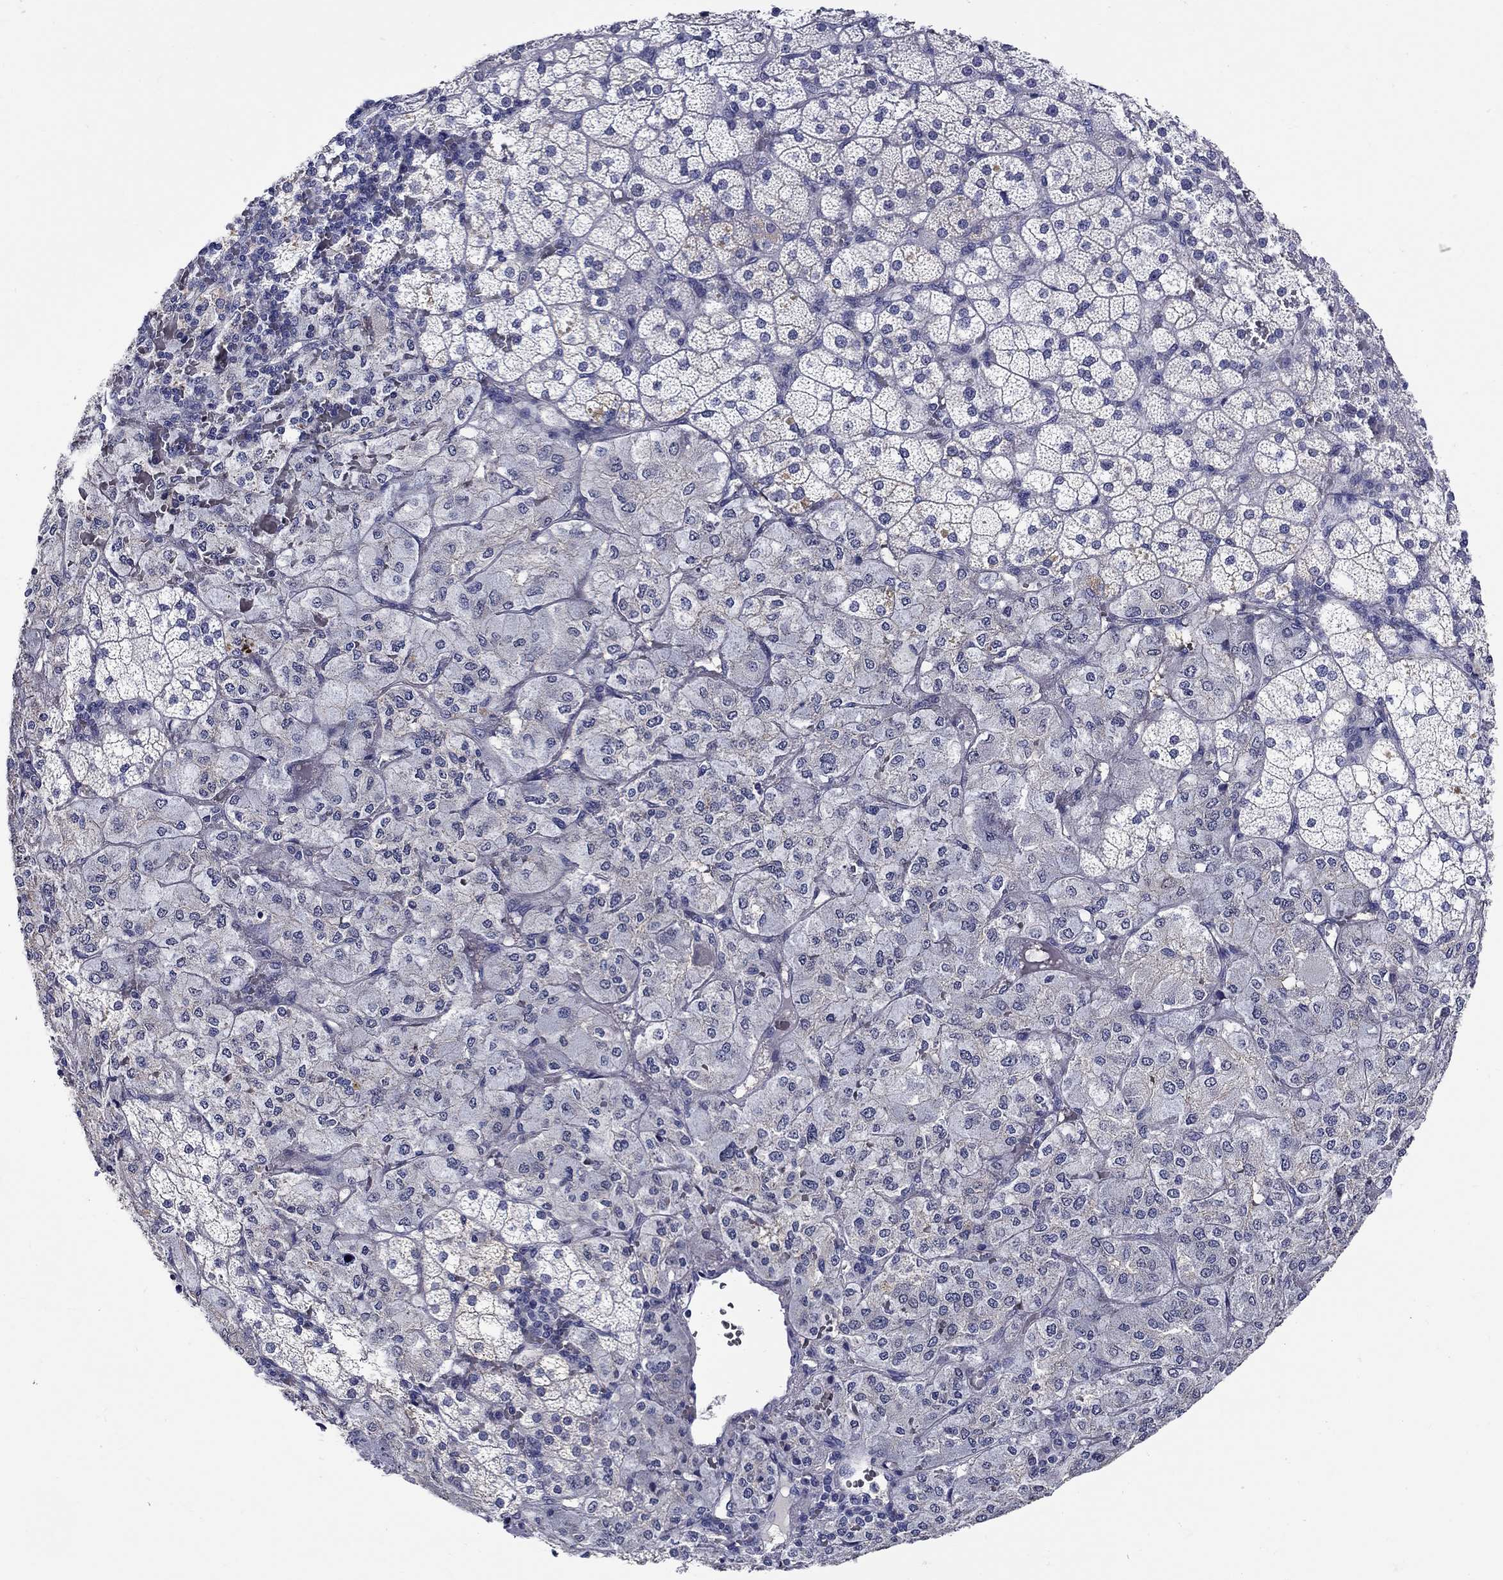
{"staining": {"intensity": "moderate", "quantity": "<25%", "location": "cytoplasmic/membranous"}, "tissue": "adrenal gland", "cell_type": "Glandular cells", "image_type": "normal", "snomed": [{"axis": "morphology", "description": "Normal tissue, NOS"}, {"axis": "topography", "description": "Adrenal gland"}], "caption": "Adrenal gland stained with DAB (3,3'-diaminobenzidine) immunohistochemistry (IHC) demonstrates low levels of moderate cytoplasmic/membranous positivity in approximately <25% of glandular cells.", "gene": "SLC30A3", "patient": {"sex": "male", "age": 53}}